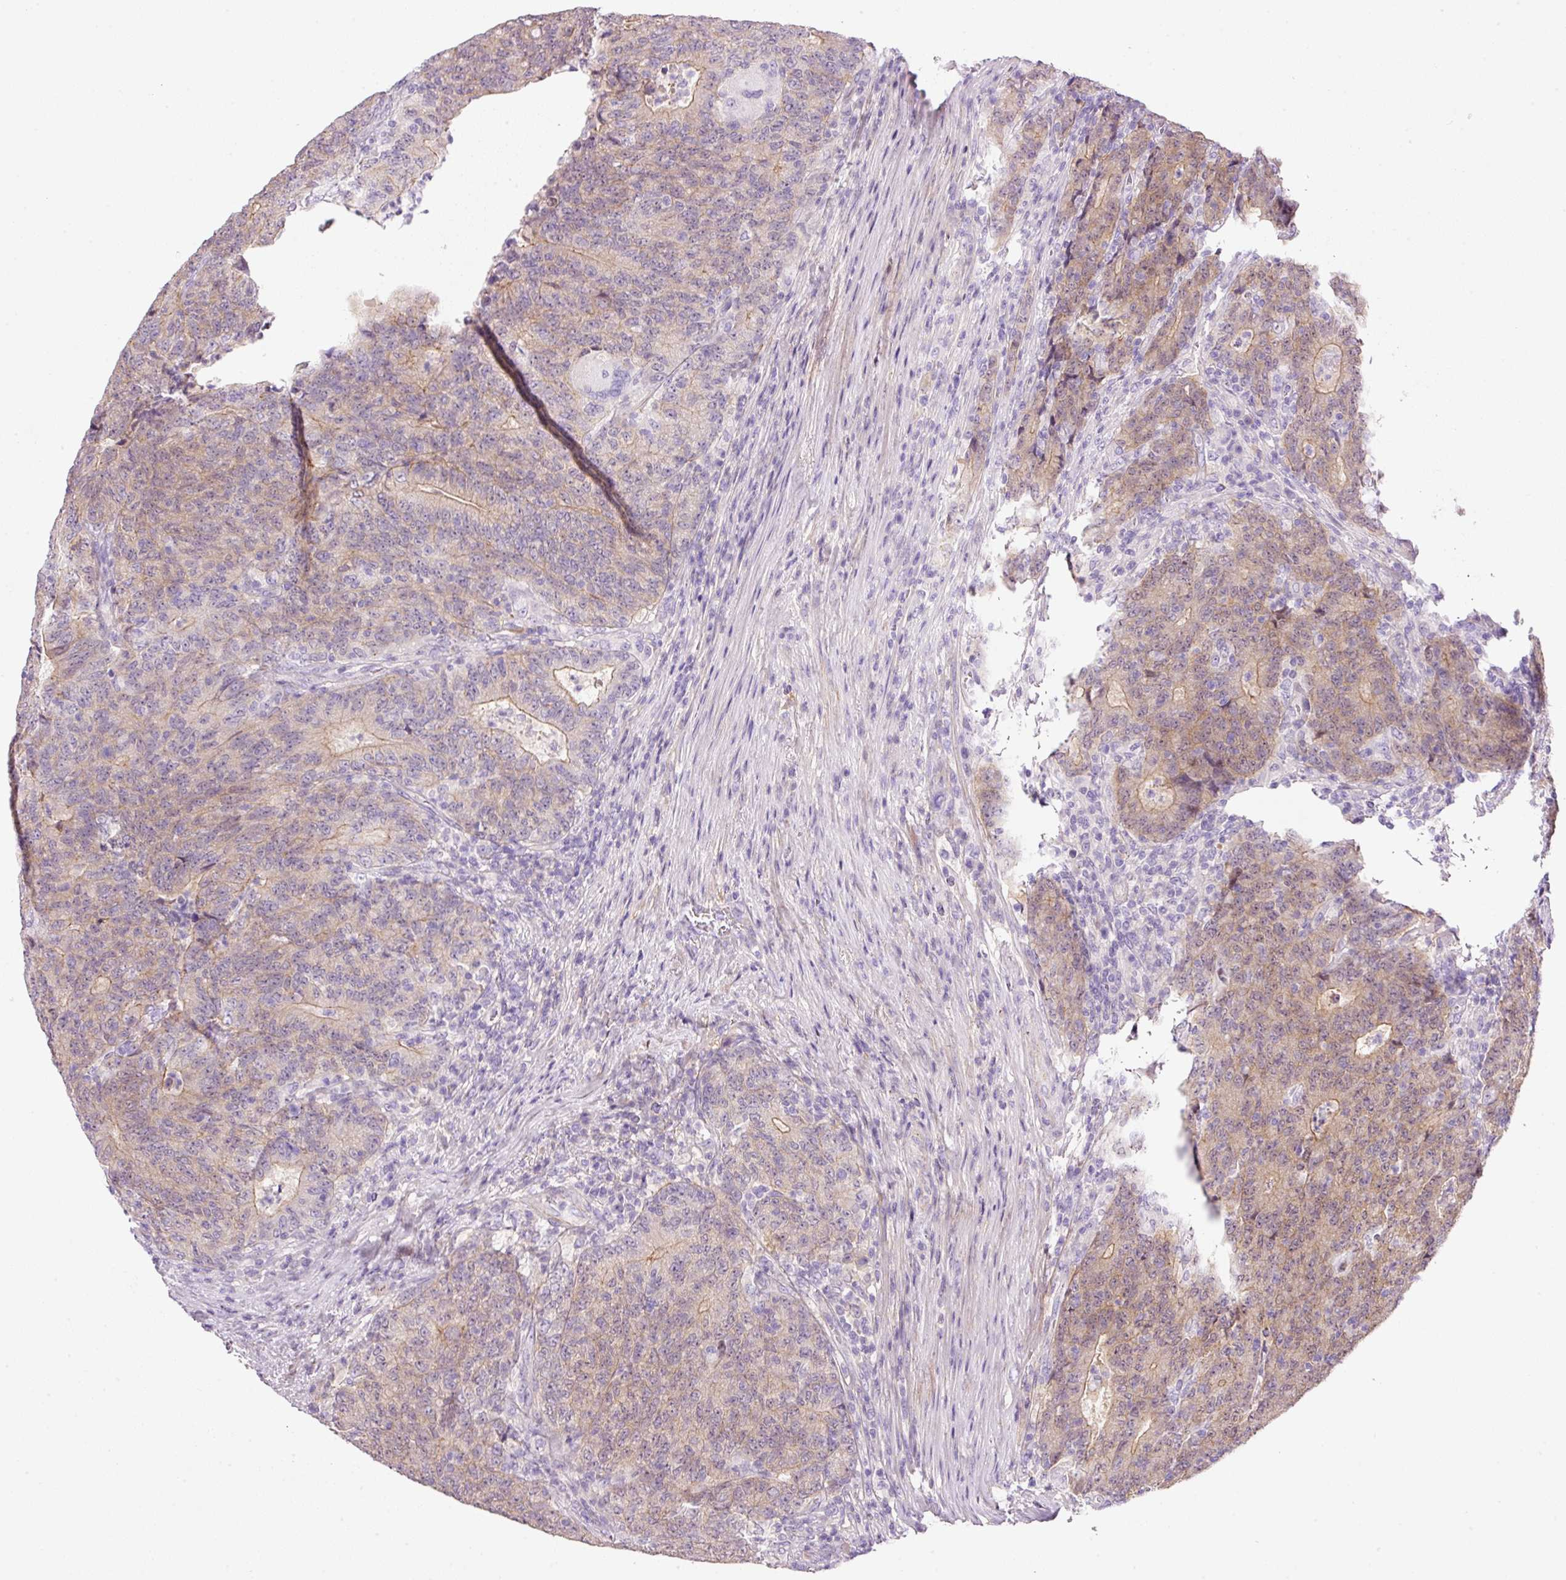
{"staining": {"intensity": "weak", "quantity": "25%-75%", "location": "cytoplasmic/membranous"}, "tissue": "colorectal cancer", "cell_type": "Tumor cells", "image_type": "cancer", "snomed": [{"axis": "morphology", "description": "Adenocarcinoma, NOS"}, {"axis": "topography", "description": "Colon"}], "caption": "Colorectal cancer was stained to show a protein in brown. There is low levels of weak cytoplasmic/membranous staining in about 25%-75% of tumor cells. (DAB IHC, brown staining for protein, blue staining for nuclei).", "gene": "SOS2", "patient": {"sex": "female", "age": 75}}